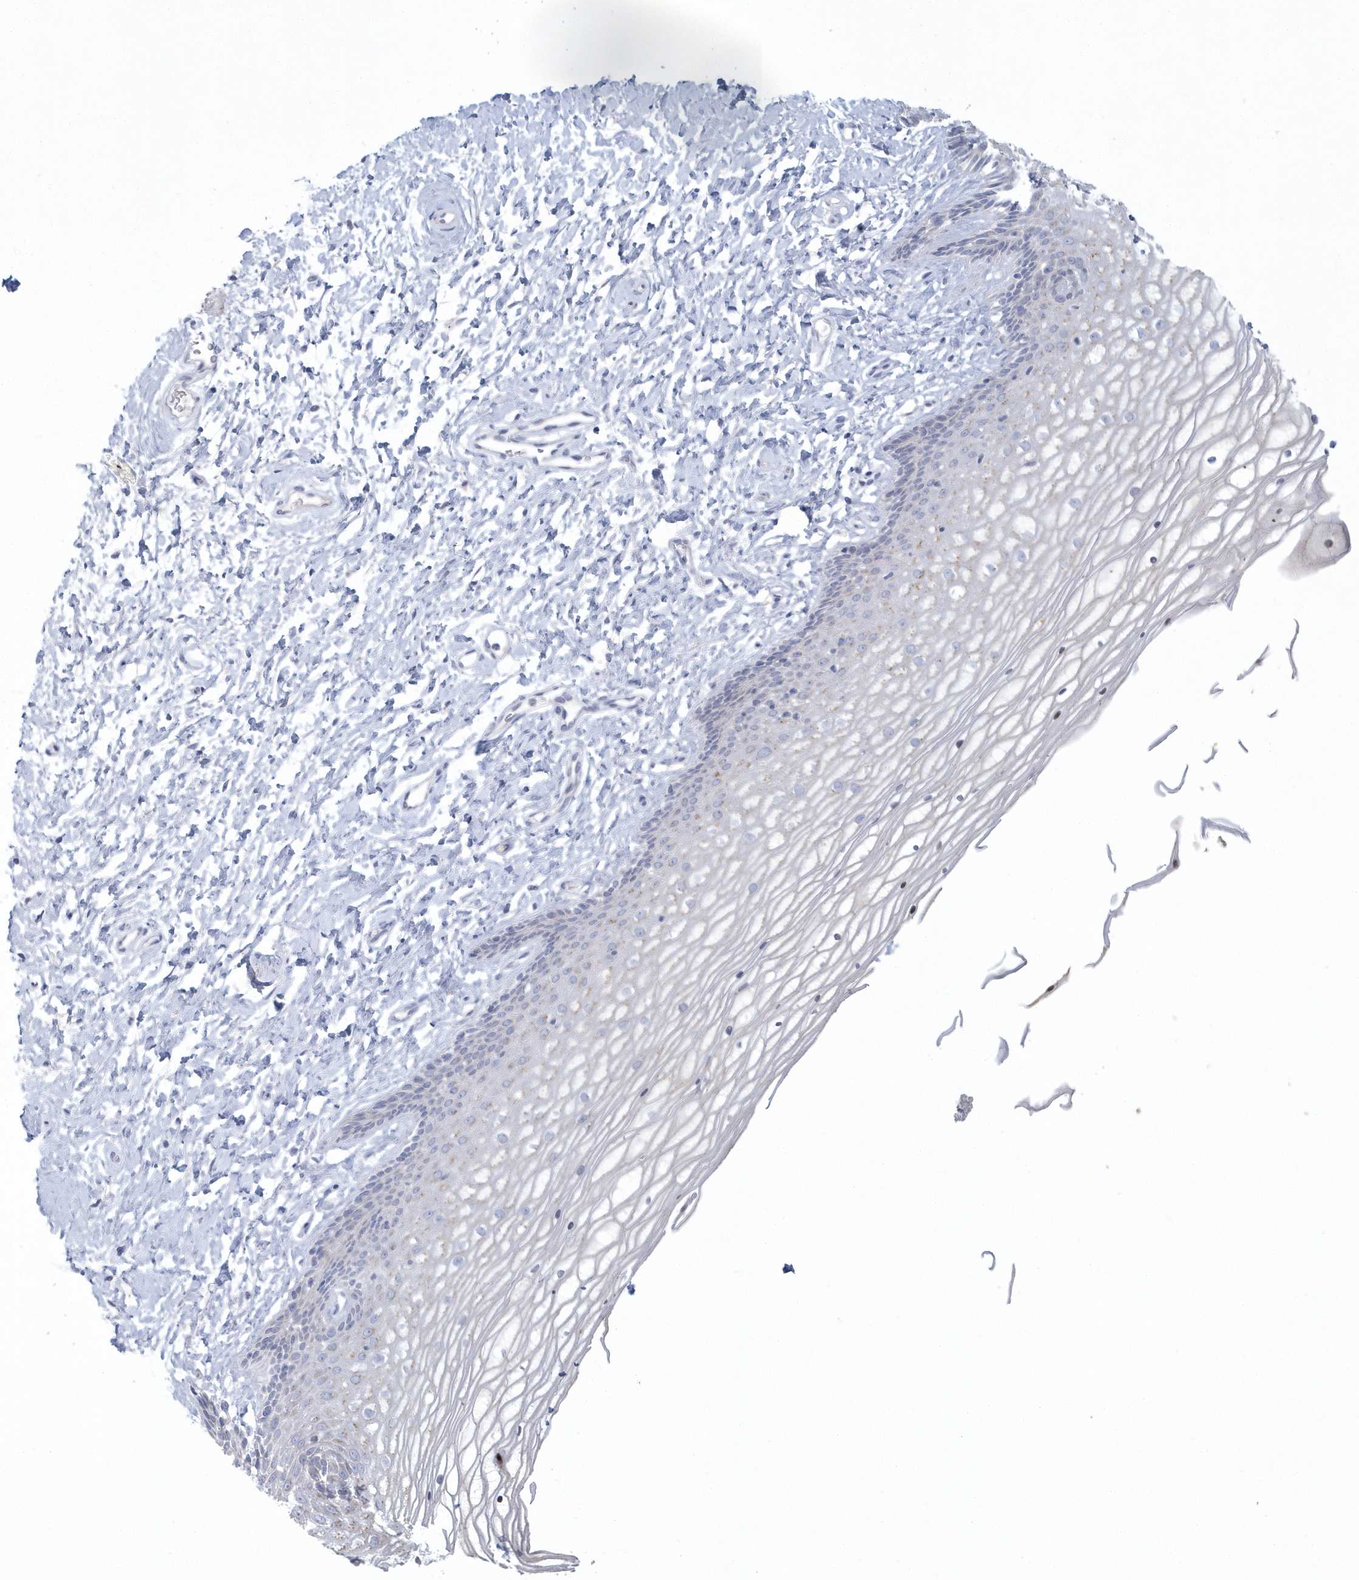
{"staining": {"intensity": "negative", "quantity": "none", "location": "none"}, "tissue": "vagina", "cell_type": "Squamous epithelial cells", "image_type": "normal", "snomed": [{"axis": "morphology", "description": "Normal tissue, NOS"}, {"axis": "topography", "description": "Vagina"}, {"axis": "topography", "description": "Cervix"}], "caption": "This photomicrograph is of benign vagina stained with IHC to label a protein in brown with the nuclei are counter-stained blue. There is no positivity in squamous epithelial cells.", "gene": "NIPAL1", "patient": {"sex": "female", "age": 40}}